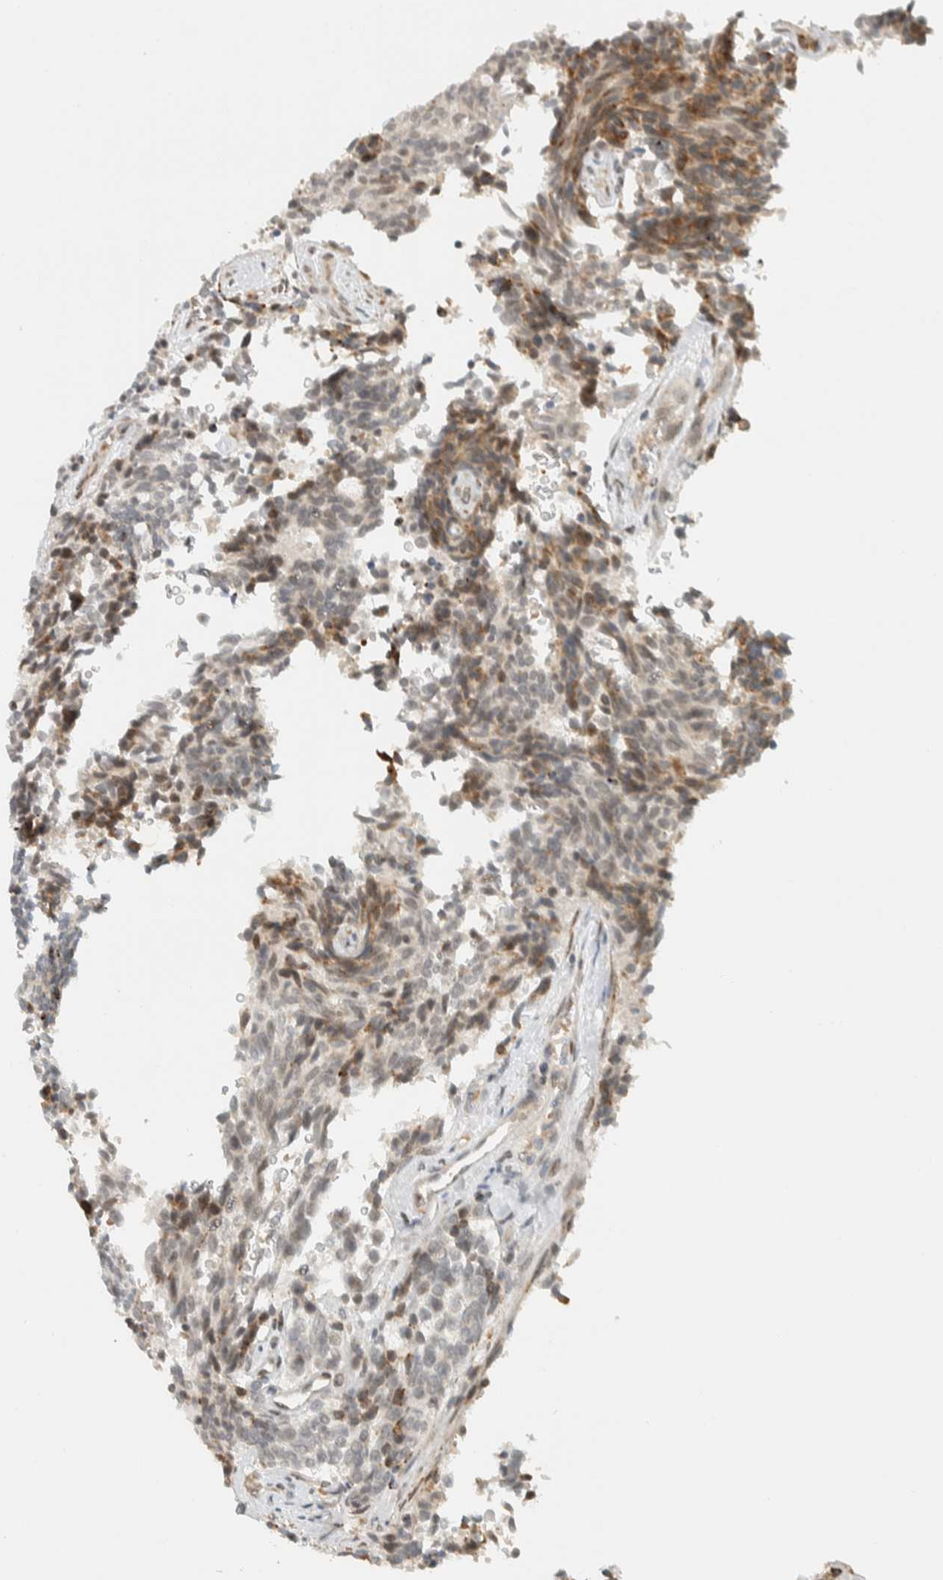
{"staining": {"intensity": "weak", "quantity": "<25%", "location": "cytoplasmic/membranous"}, "tissue": "carcinoid", "cell_type": "Tumor cells", "image_type": "cancer", "snomed": [{"axis": "morphology", "description": "Carcinoid, malignant, NOS"}, {"axis": "topography", "description": "Pancreas"}], "caption": "Human carcinoid stained for a protein using IHC exhibits no staining in tumor cells.", "gene": "ITPRID1", "patient": {"sex": "female", "age": 54}}